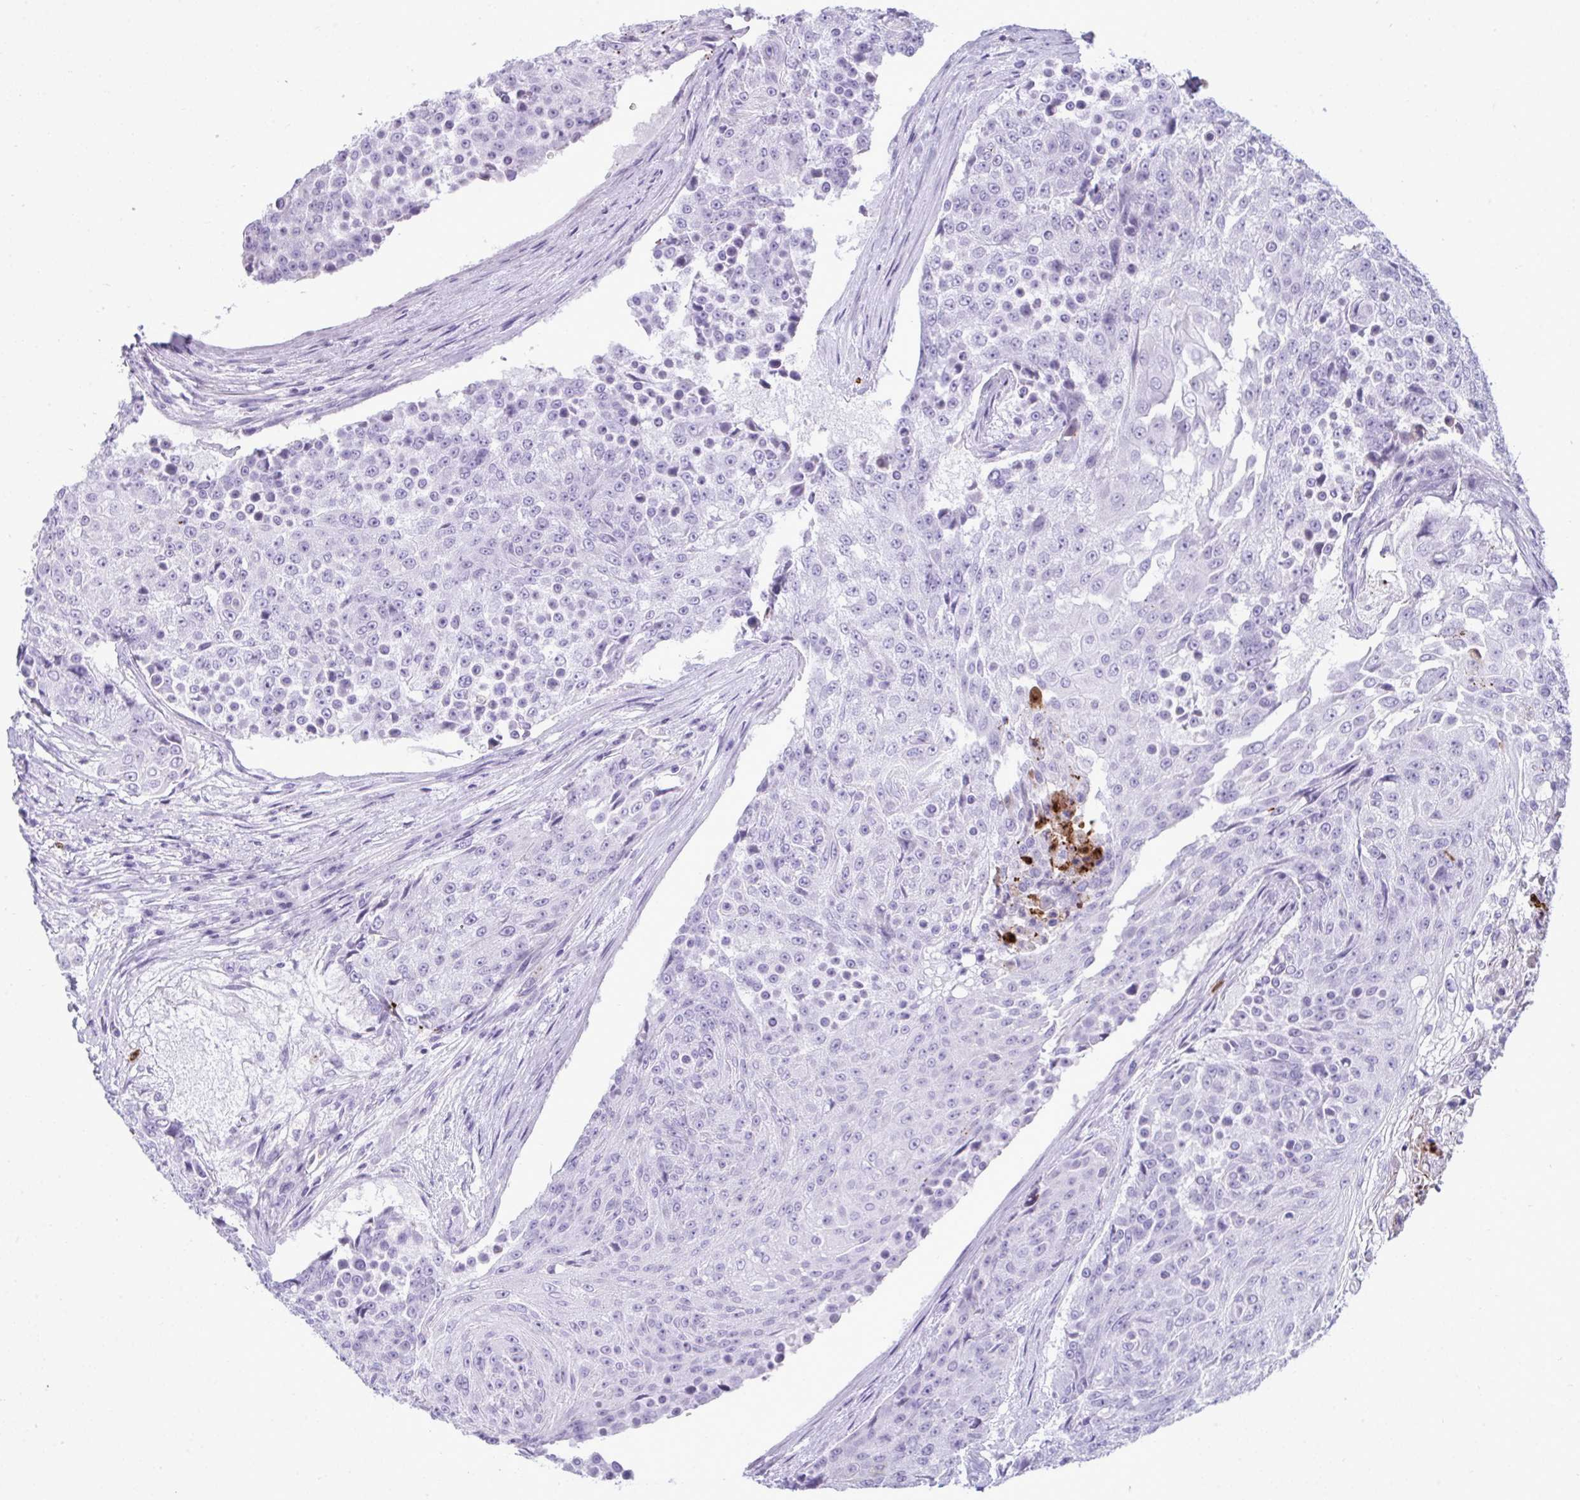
{"staining": {"intensity": "negative", "quantity": "none", "location": "none"}, "tissue": "urothelial cancer", "cell_type": "Tumor cells", "image_type": "cancer", "snomed": [{"axis": "morphology", "description": "Urothelial carcinoma, High grade"}, {"axis": "topography", "description": "Urinary bladder"}], "caption": "Urothelial carcinoma (high-grade) was stained to show a protein in brown. There is no significant positivity in tumor cells. (Immunohistochemistry, brightfield microscopy, high magnification).", "gene": "ARHGAP42", "patient": {"sex": "female", "age": 63}}